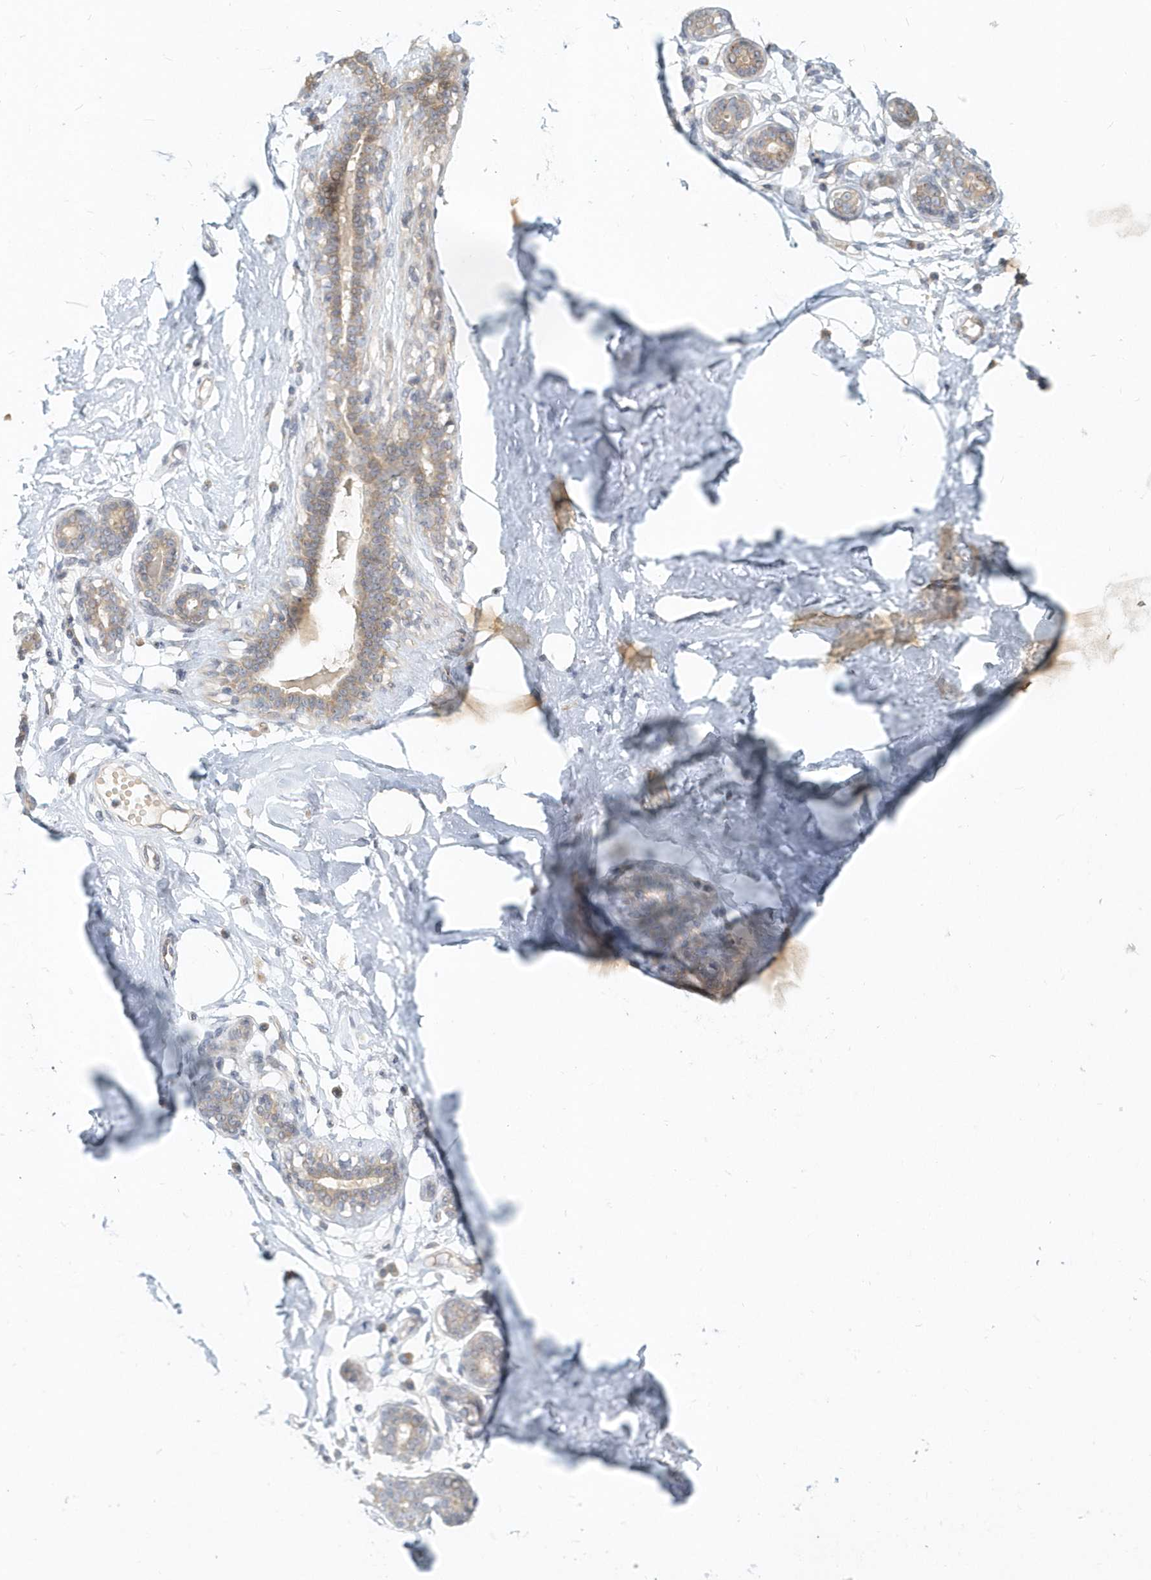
{"staining": {"intensity": "weak", "quantity": ">75%", "location": "cytoplasmic/membranous"}, "tissue": "breast", "cell_type": "Adipocytes", "image_type": "normal", "snomed": [{"axis": "morphology", "description": "Normal tissue, NOS"}, {"axis": "morphology", "description": "Adenoma, NOS"}, {"axis": "topography", "description": "Breast"}], "caption": "Benign breast shows weak cytoplasmic/membranous expression in approximately >75% of adipocytes The staining was performed using DAB (3,3'-diaminobenzidine), with brown indicating positive protein expression. Nuclei are stained blue with hematoxylin..", "gene": "NAPB", "patient": {"sex": "female", "age": 23}}